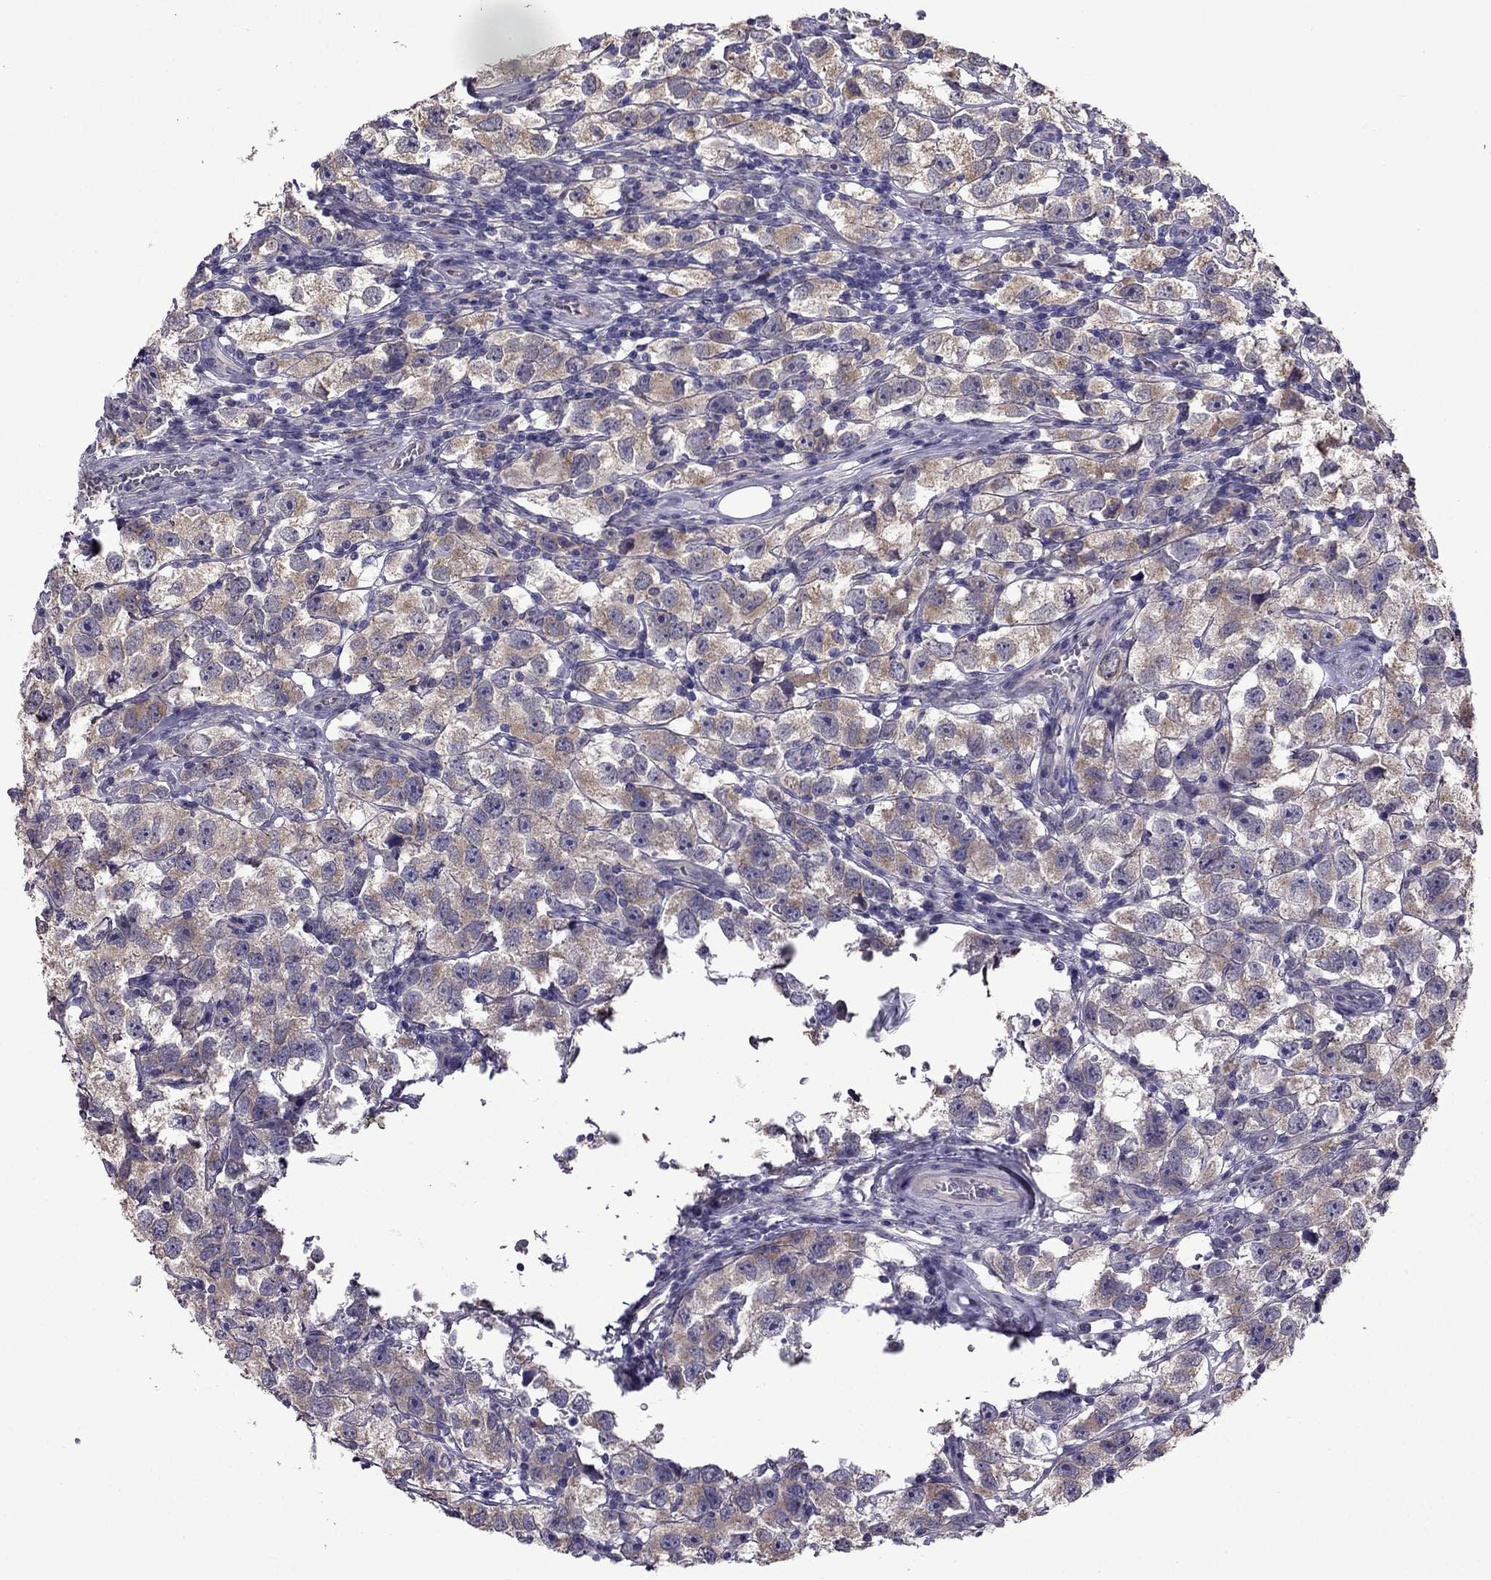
{"staining": {"intensity": "moderate", "quantity": ">75%", "location": "cytoplasmic/membranous"}, "tissue": "testis cancer", "cell_type": "Tumor cells", "image_type": "cancer", "snomed": [{"axis": "morphology", "description": "Seminoma, NOS"}, {"axis": "topography", "description": "Testis"}], "caption": "Immunohistochemical staining of seminoma (testis) demonstrates moderate cytoplasmic/membranous protein staining in approximately >75% of tumor cells.", "gene": "SCNN1D", "patient": {"sex": "male", "age": 26}}